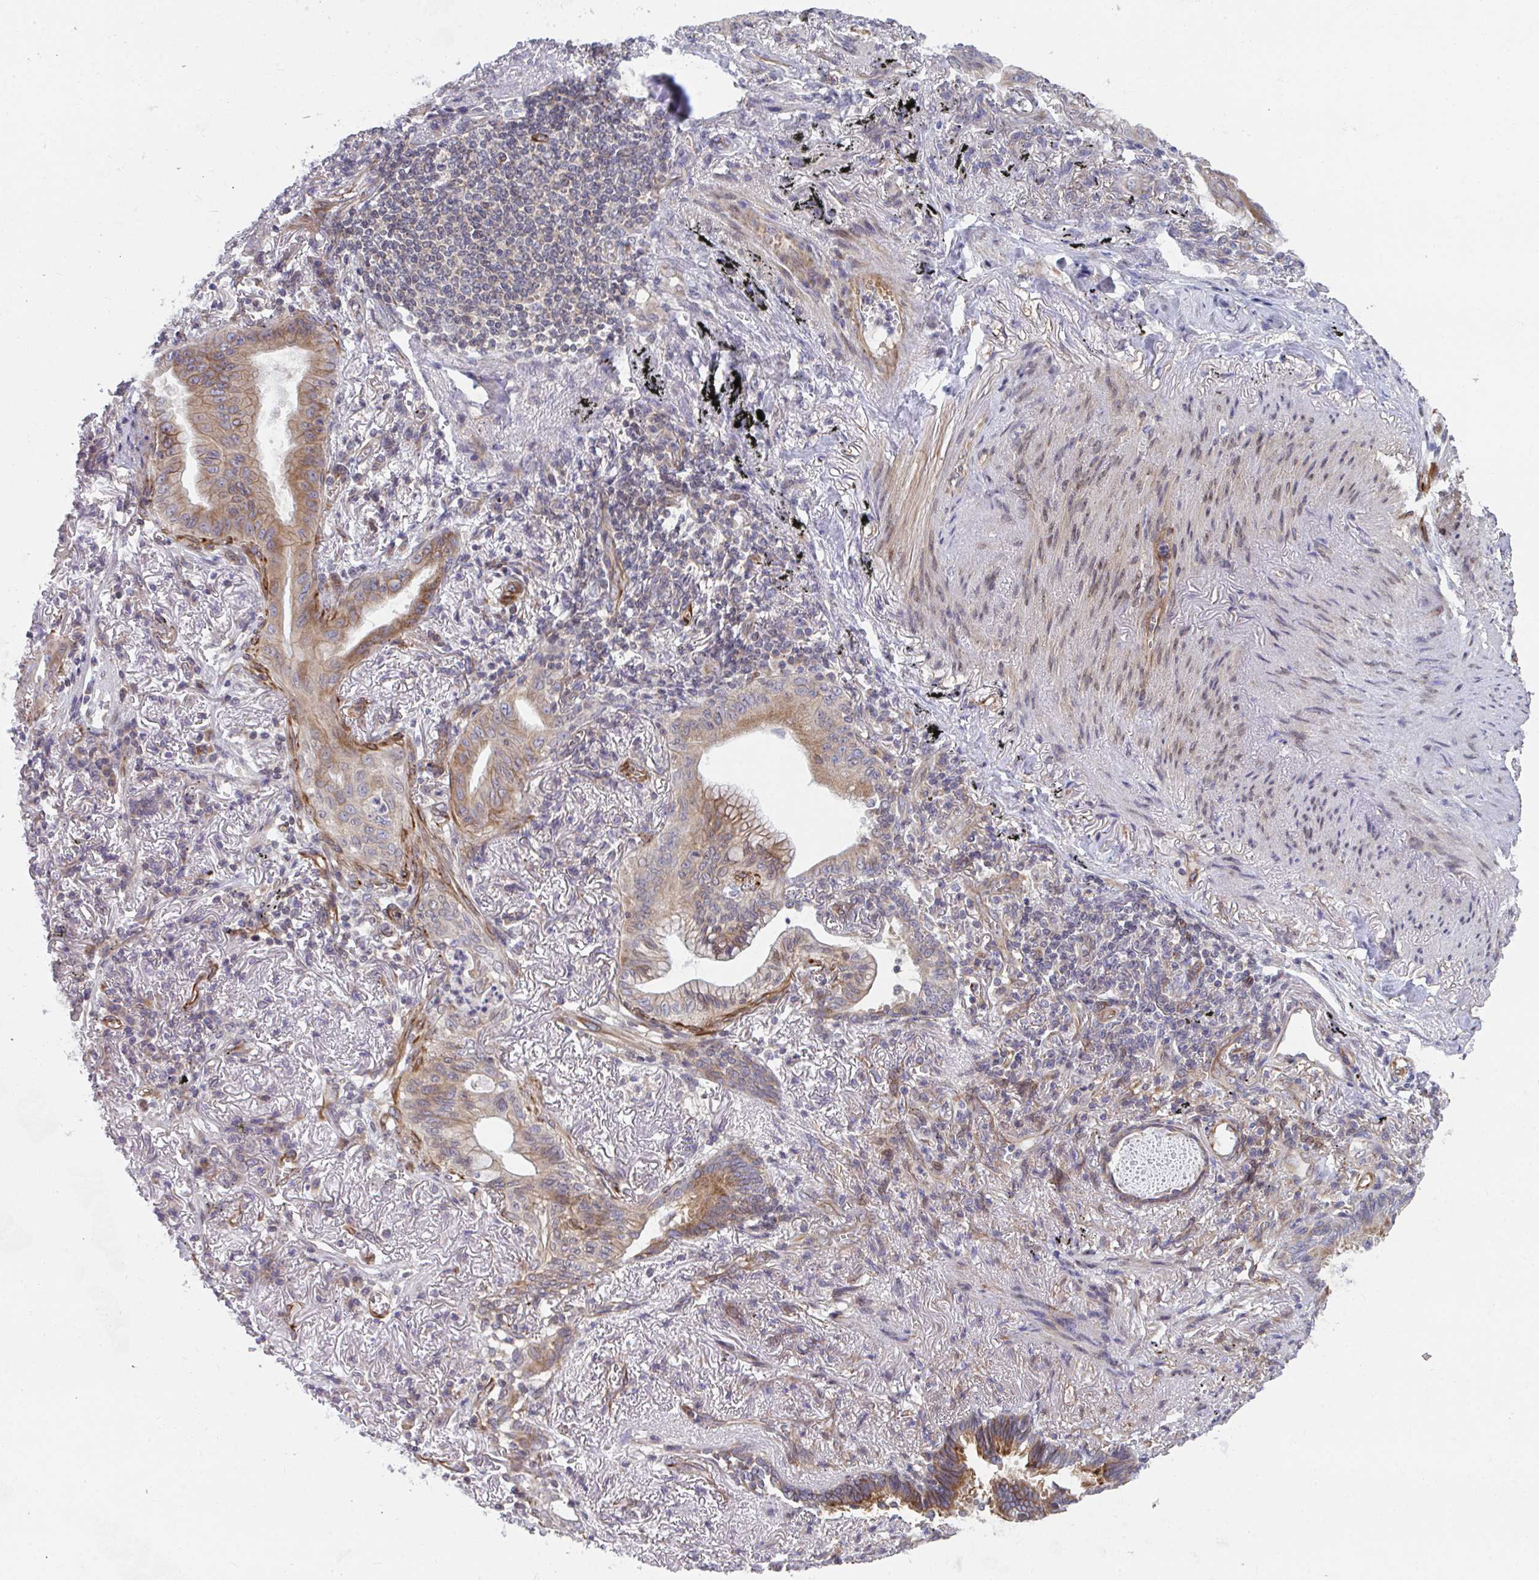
{"staining": {"intensity": "moderate", "quantity": ">75%", "location": "cytoplasmic/membranous"}, "tissue": "lung cancer", "cell_type": "Tumor cells", "image_type": "cancer", "snomed": [{"axis": "morphology", "description": "Adenocarcinoma, NOS"}, {"axis": "topography", "description": "Lung"}], "caption": "Immunohistochemistry (IHC) micrograph of neoplastic tissue: human lung cancer (adenocarcinoma) stained using IHC shows medium levels of moderate protein expression localized specifically in the cytoplasmic/membranous of tumor cells, appearing as a cytoplasmic/membranous brown color.", "gene": "EIF1AD", "patient": {"sex": "male", "age": 77}}